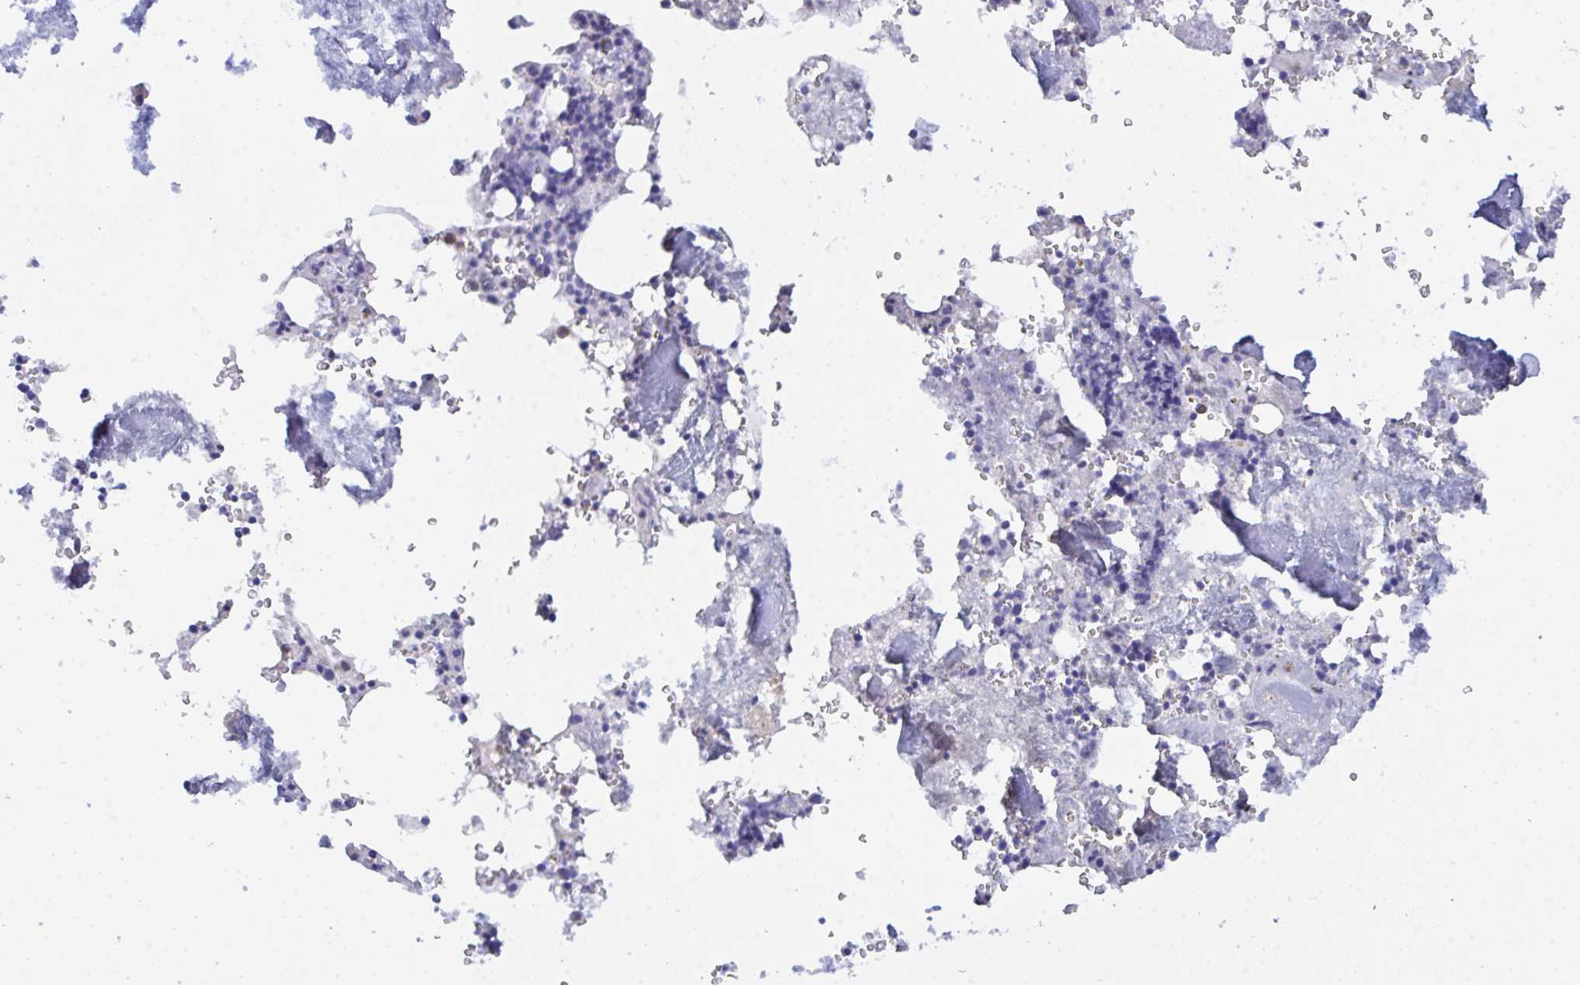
{"staining": {"intensity": "negative", "quantity": "none", "location": "none"}, "tissue": "bone marrow", "cell_type": "Hematopoietic cells", "image_type": "normal", "snomed": [{"axis": "morphology", "description": "Normal tissue, NOS"}, {"axis": "topography", "description": "Bone marrow"}], "caption": "An immunohistochemistry (IHC) image of normal bone marrow is shown. There is no staining in hematopoietic cells of bone marrow.", "gene": "CEP170B", "patient": {"sex": "male", "age": 54}}